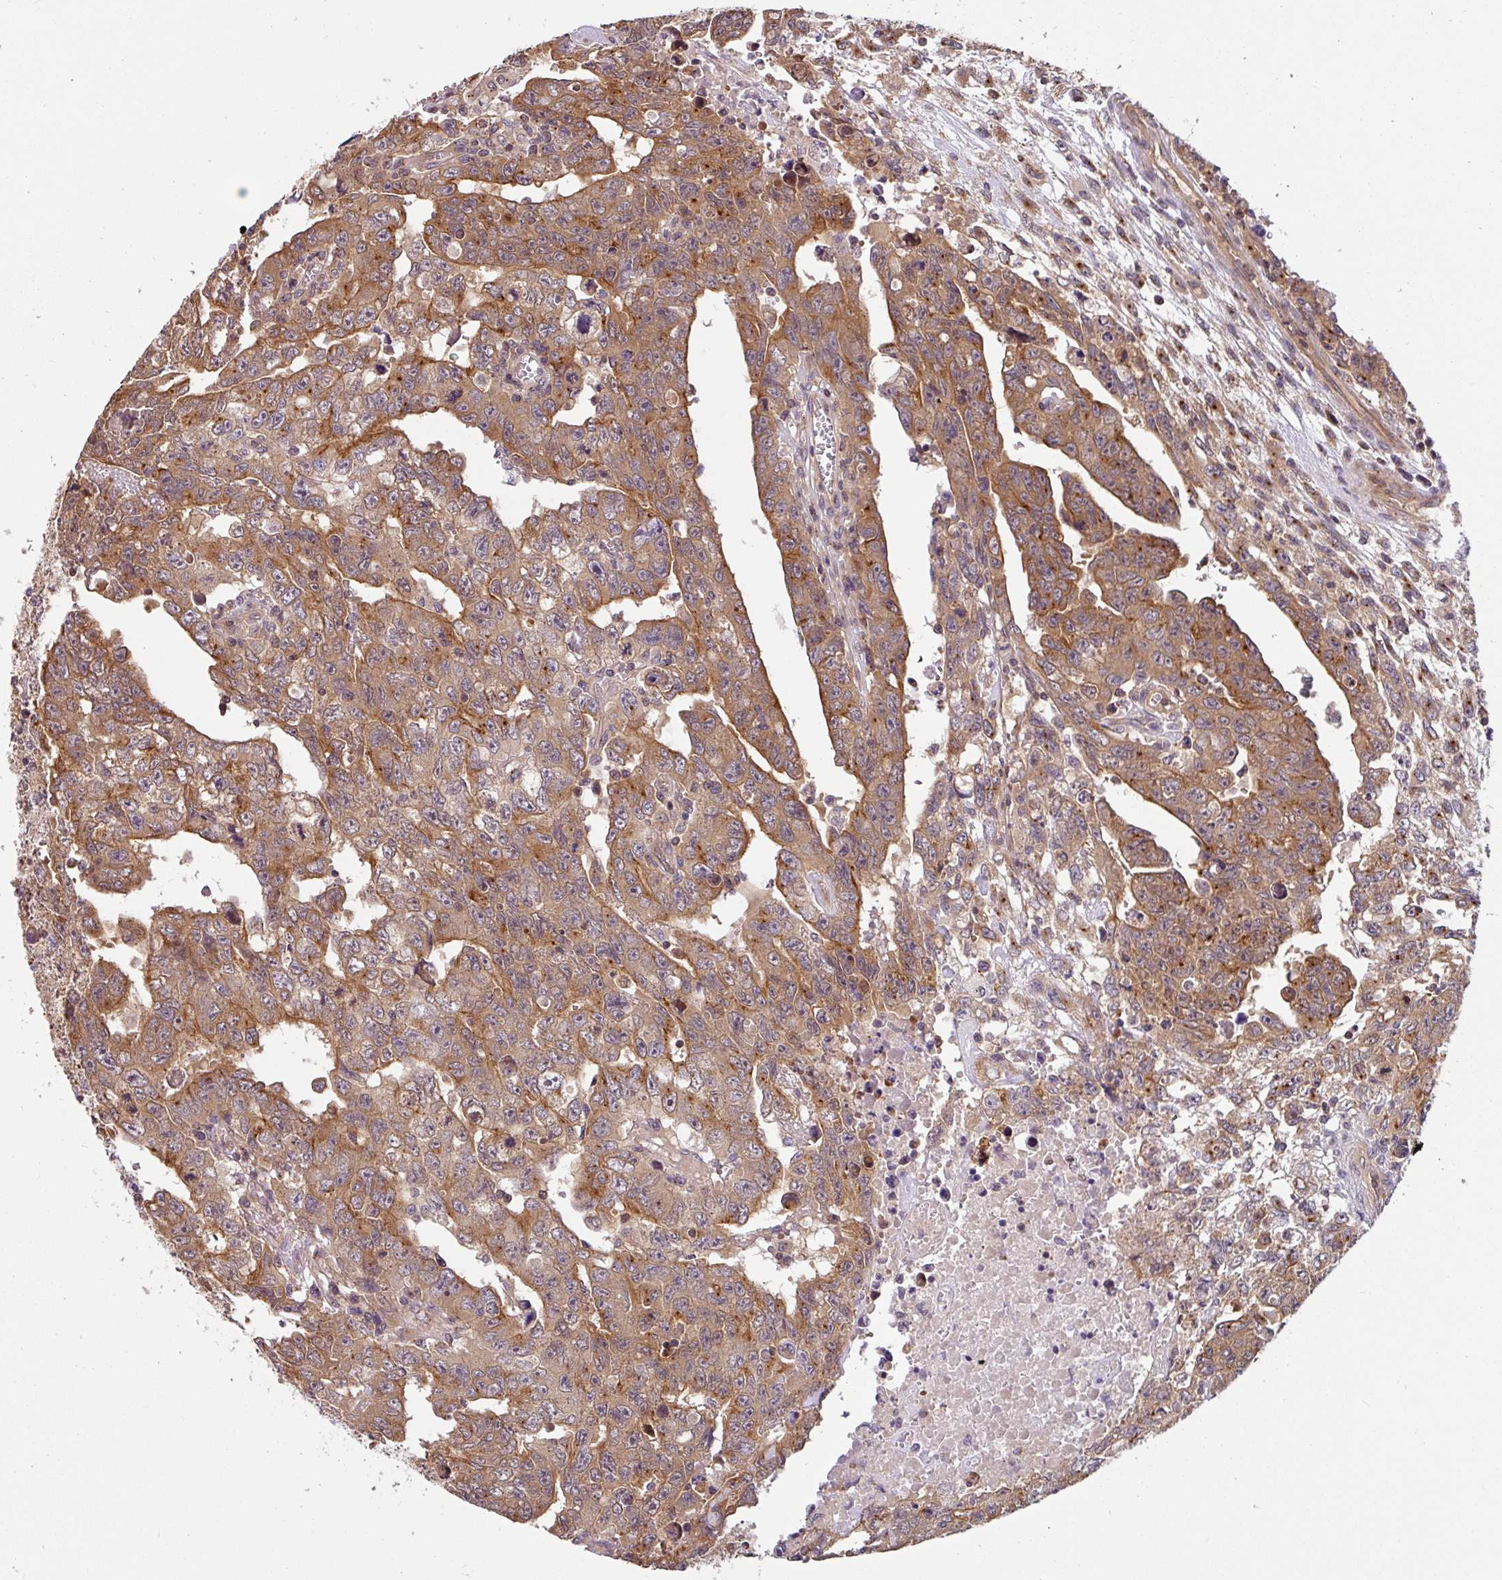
{"staining": {"intensity": "moderate", "quantity": "25%-75%", "location": "cytoplasmic/membranous"}, "tissue": "testis cancer", "cell_type": "Tumor cells", "image_type": "cancer", "snomed": [{"axis": "morphology", "description": "Carcinoma, Embryonal, NOS"}, {"axis": "topography", "description": "Testis"}], "caption": "Brown immunohistochemical staining in testis embryonal carcinoma demonstrates moderate cytoplasmic/membranous expression in approximately 25%-75% of tumor cells.", "gene": "SHB", "patient": {"sex": "male", "age": 24}}